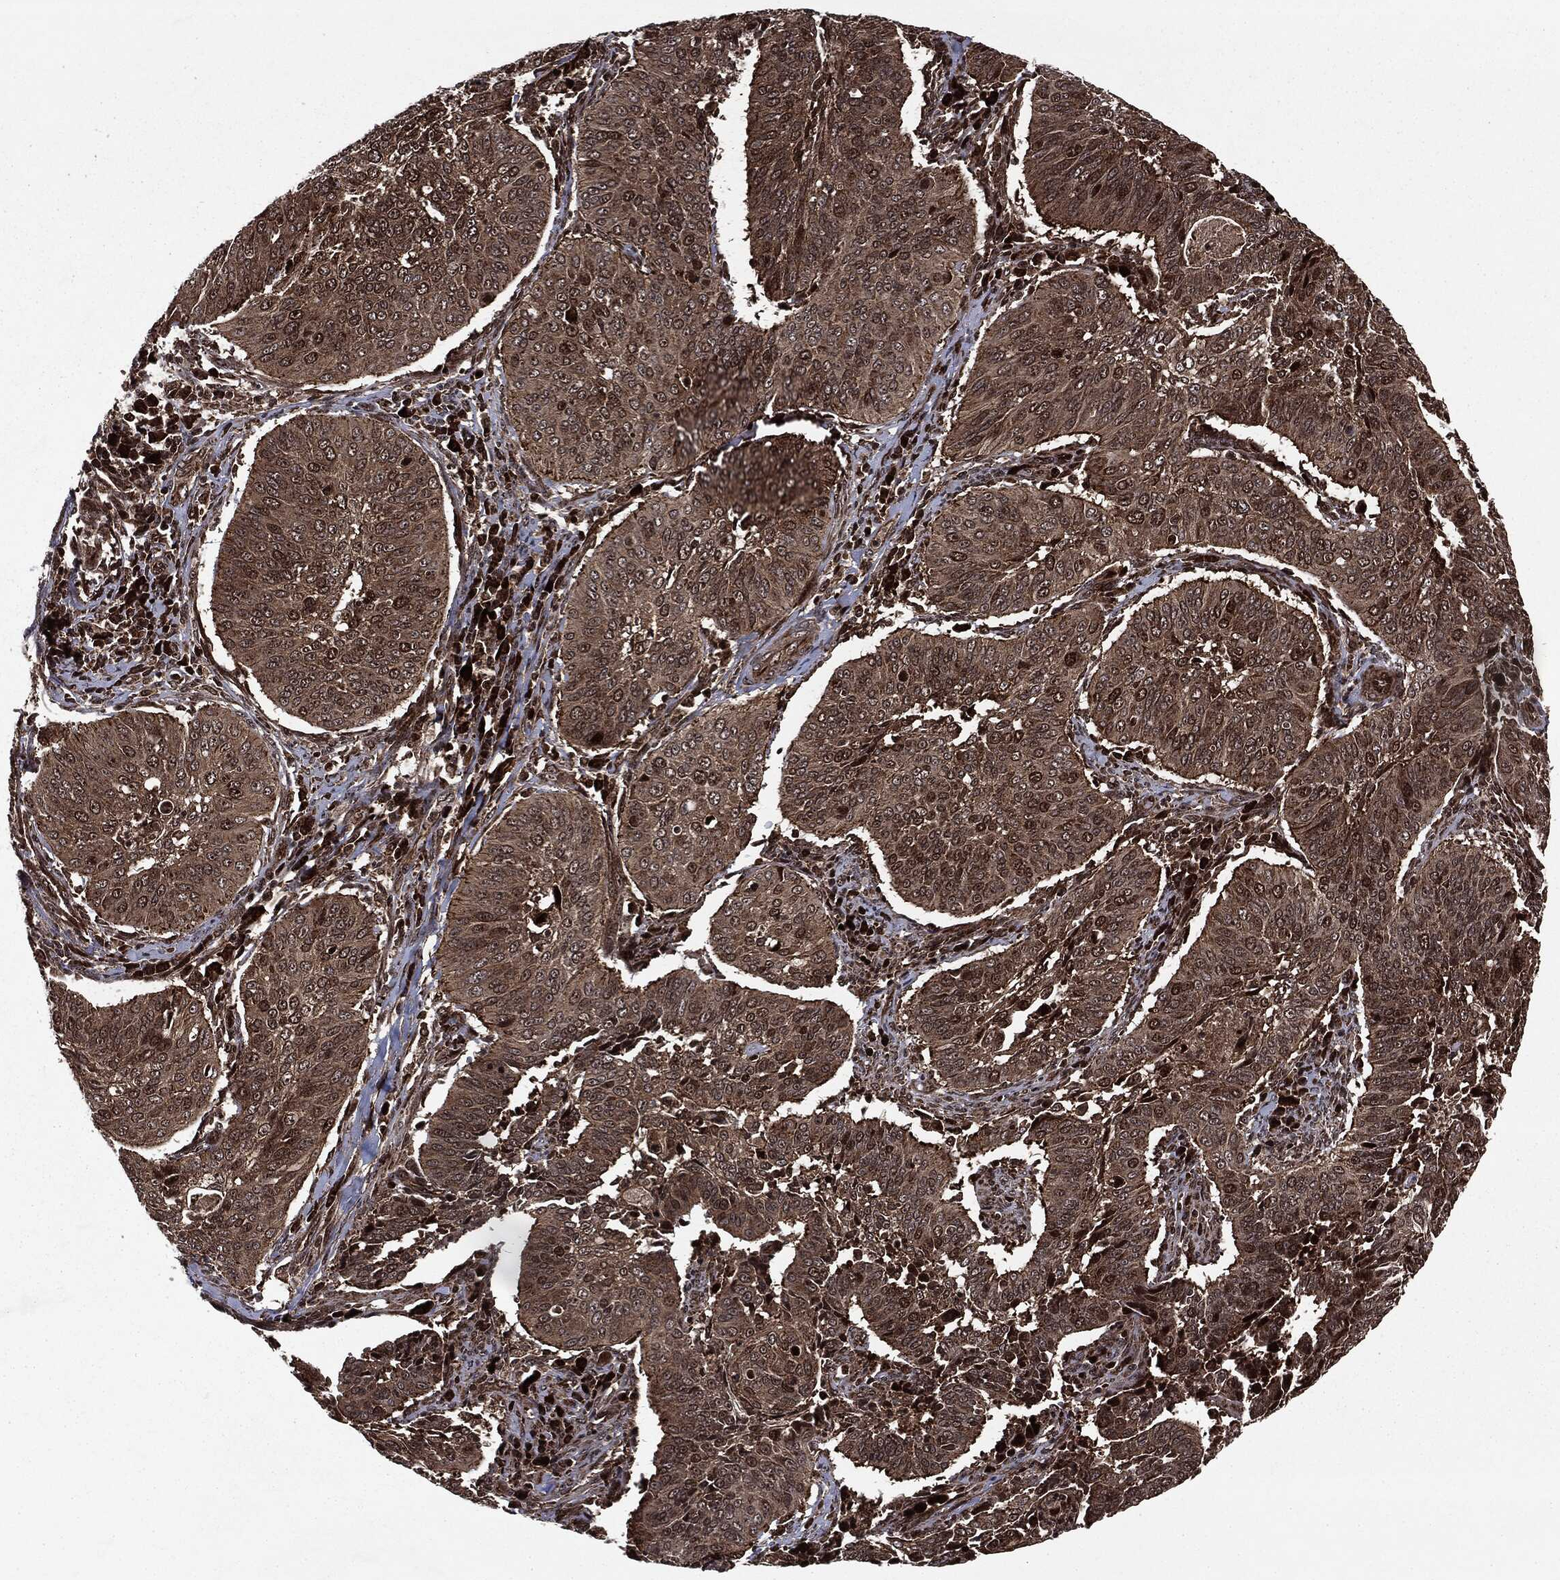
{"staining": {"intensity": "moderate", "quantity": ">75%", "location": "cytoplasmic/membranous,nuclear"}, "tissue": "cervical cancer", "cell_type": "Tumor cells", "image_type": "cancer", "snomed": [{"axis": "morphology", "description": "Normal tissue, NOS"}, {"axis": "morphology", "description": "Squamous cell carcinoma, NOS"}, {"axis": "topography", "description": "Cervix"}], "caption": "Human cervical cancer (squamous cell carcinoma) stained for a protein (brown) reveals moderate cytoplasmic/membranous and nuclear positive positivity in about >75% of tumor cells.", "gene": "CARD6", "patient": {"sex": "female", "age": 39}}